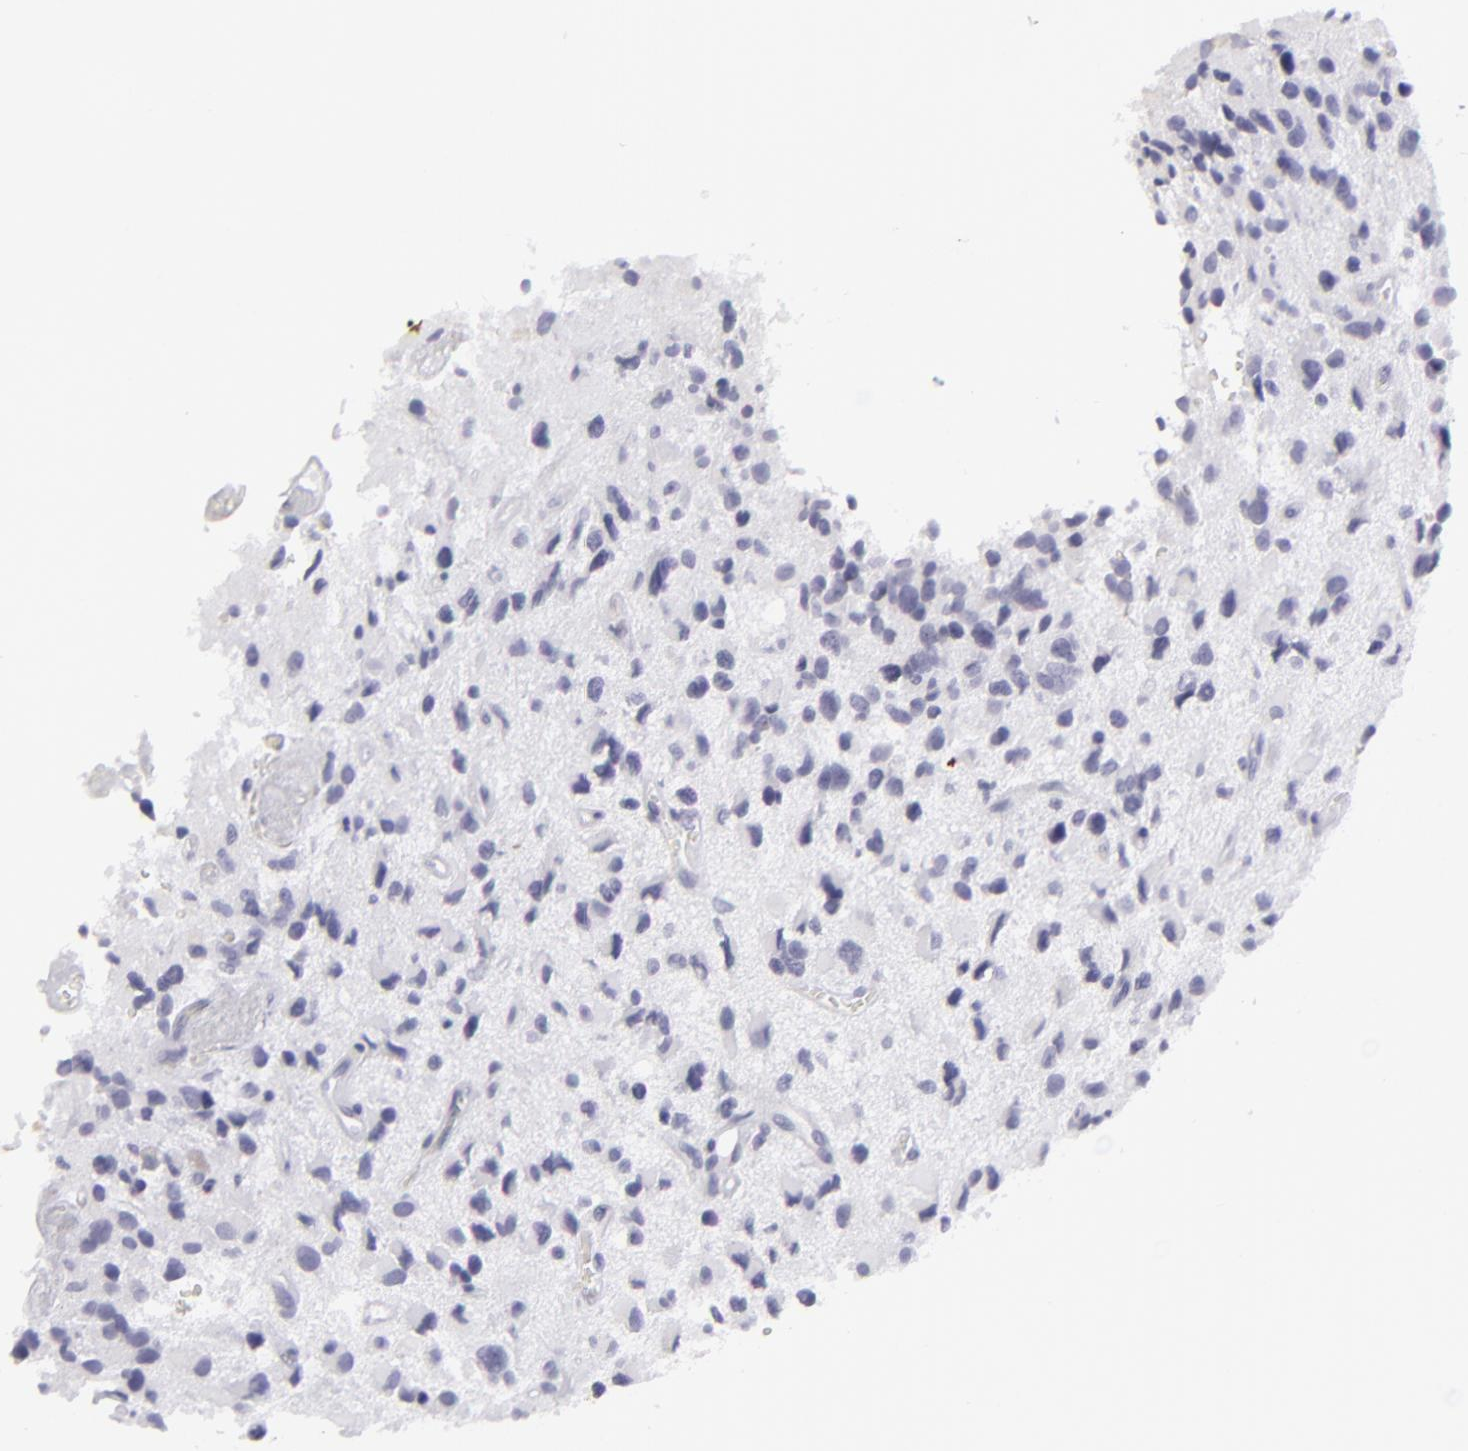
{"staining": {"intensity": "negative", "quantity": "none", "location": "none"}, "tissue": "glioma", "cell_type": "Tumor cells", "image_type": "cancer", "snomed": [{"axis": "morphology", "description": "Glioma, malignant, High grade"}, {"axis": "topography", "description": "Brain"}], "caption": "The photomicrograph displays no staining of tumor cells in malignant glioma (high-grade).", "gene": "KRT1", "patient": {"sex": "male", "age": 69}}